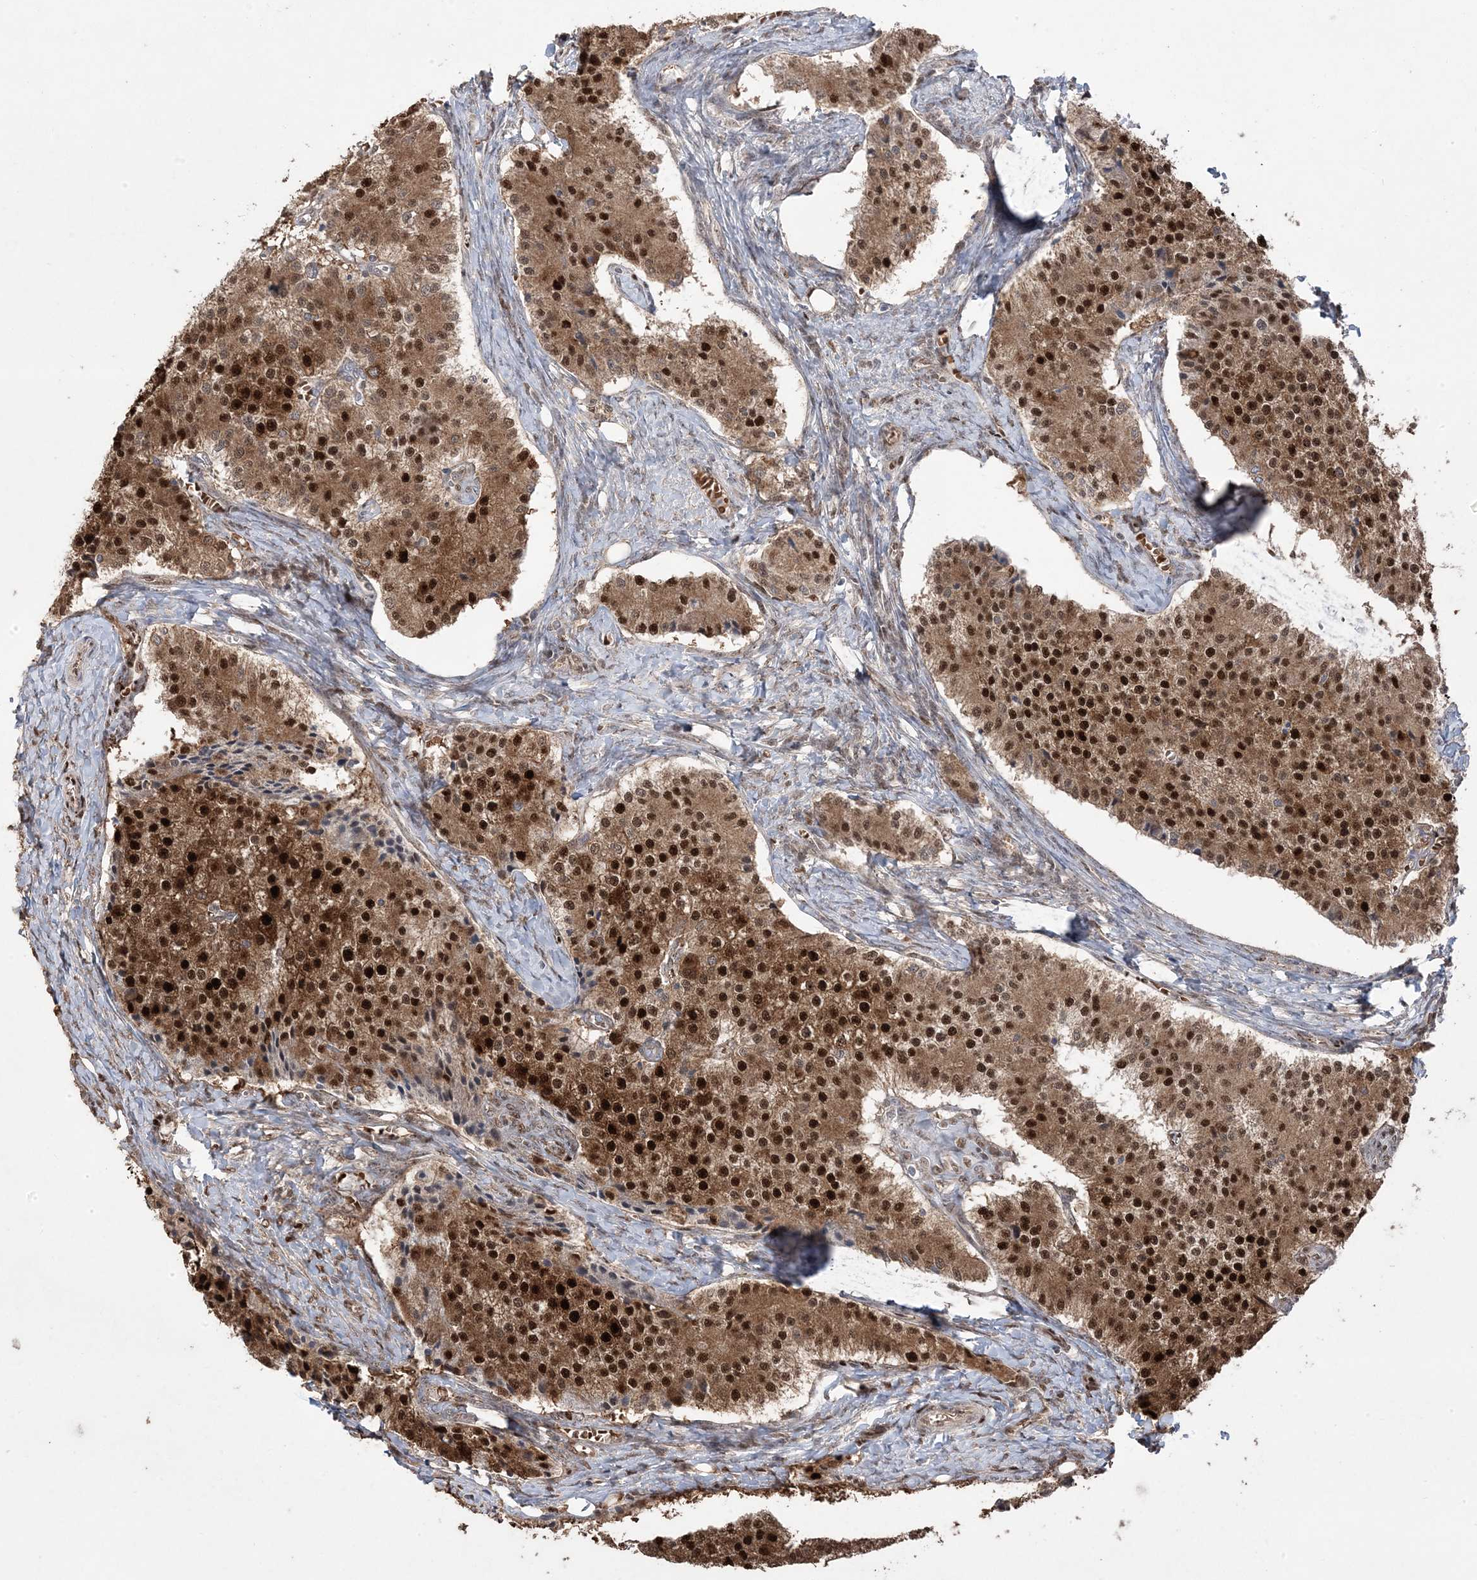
{"staining": {"intensity": "strong", "quantity": ">75%", "location": "cytoplasmic/membranous,nuclear"}, "tissue": "carcinoid", "cell_type": "Tumor cells", "image_type": "cancer", "snomed": [{"axis": "morphology", "description": "Carcinoid, malignant, NOS"}, {"axis": "topography", "description": "Colon"}], "caption": "This image reveals immunohistochemistry staining of human carcinoid, with high strong cytoplasmic/membranous and nuclear staining in approximately >75% of tumor cells.", "gene": "PPOX", "patient": {"sex": "female", "age": 52}}